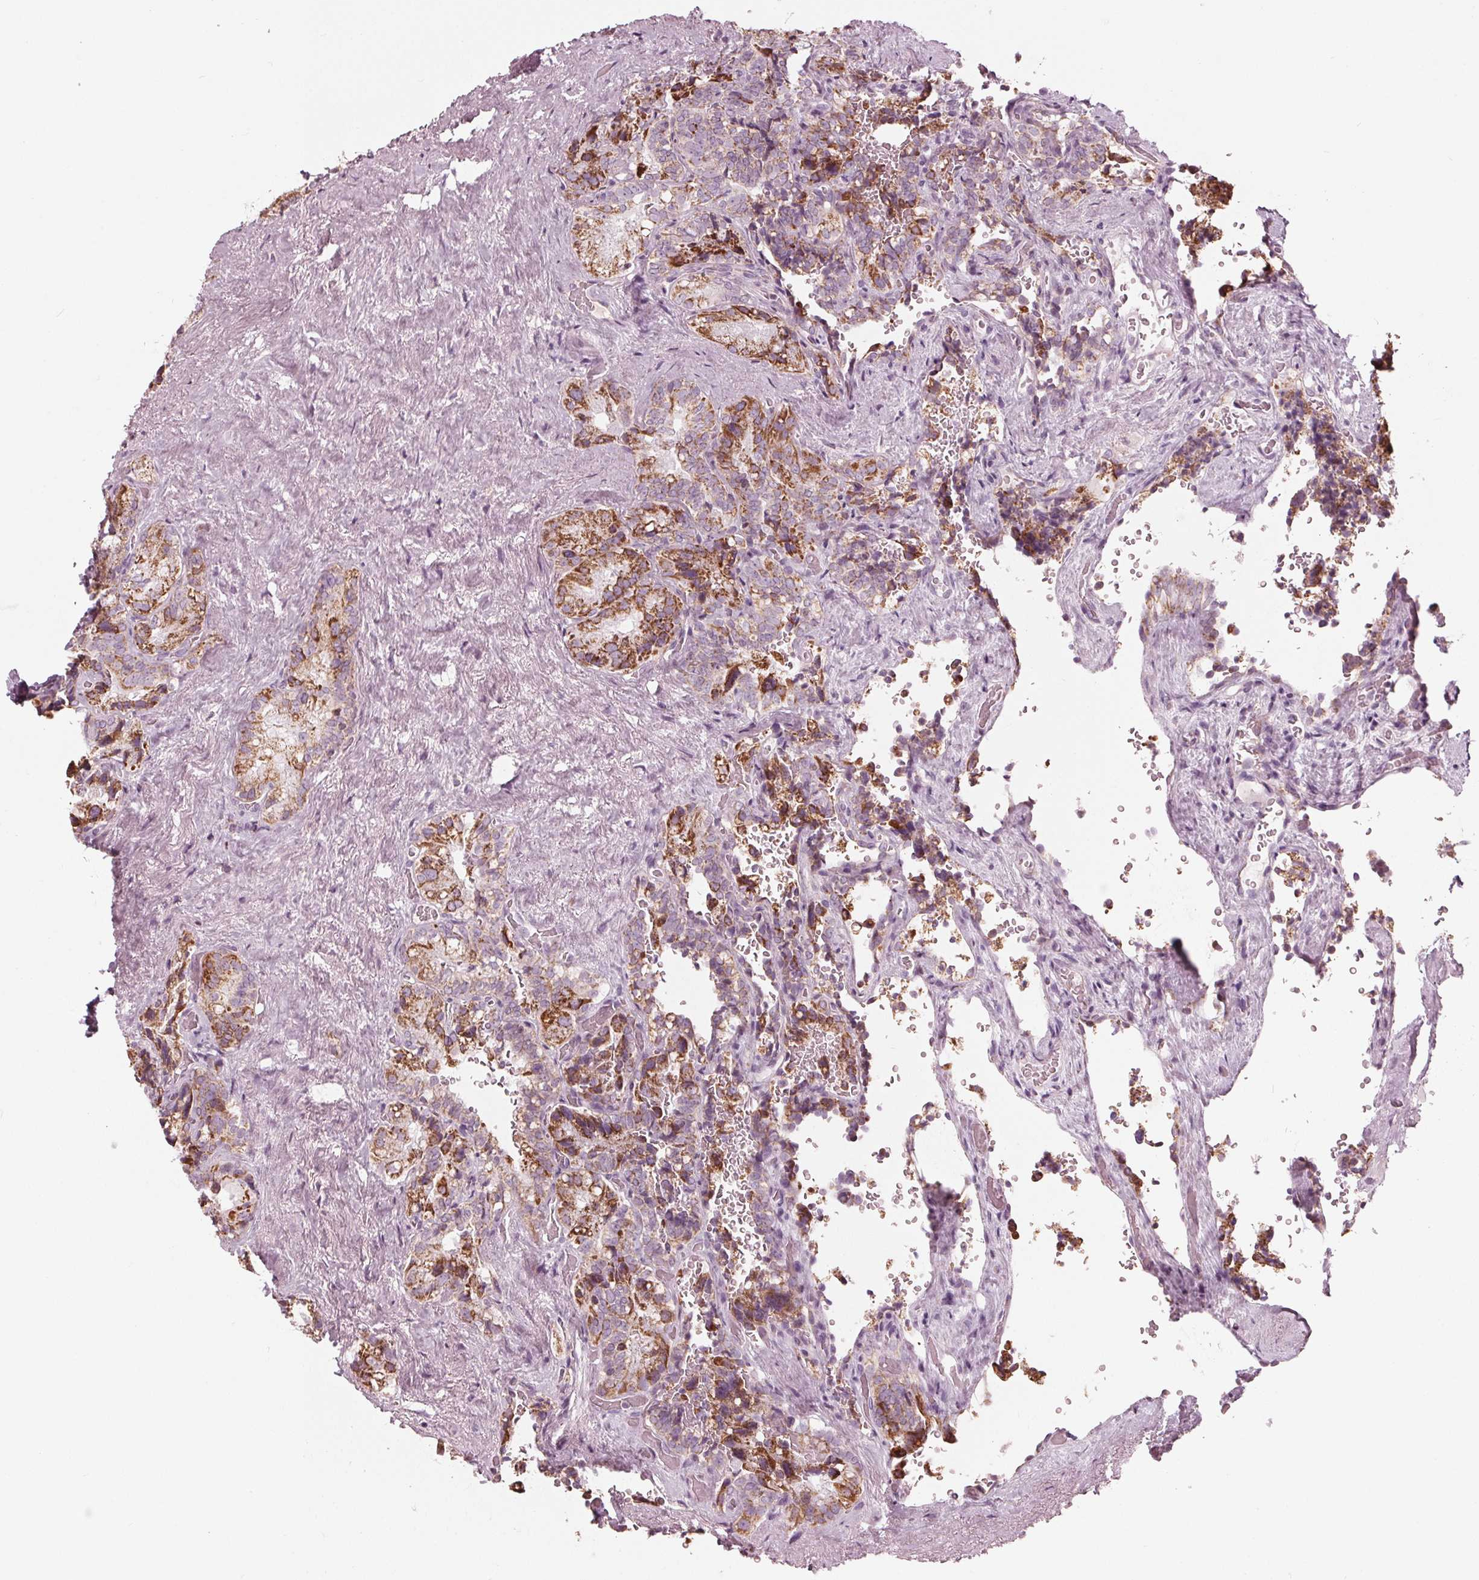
{"staining": {"intensity": "moderate", "quantity": "25%-75%", "location": "cytoplasmic/membranous"}, "tissue": "seminal vesicle", "cell_type": "Glandular cells", "image_type": "normal", "snomed": [{"axis": "morphology", "description": "Normal tissue, NOS"}, {"axis": "topography", "description": "Seminal veicle"}], "caption": "Protein expression analysis of normal human seminal vesicle reveals moderate cytoplasmic/membranous expression in about 25%-75% of glandular cells.", "gene": "CLN6", "patient": {"sex": "male", "age": 69}}